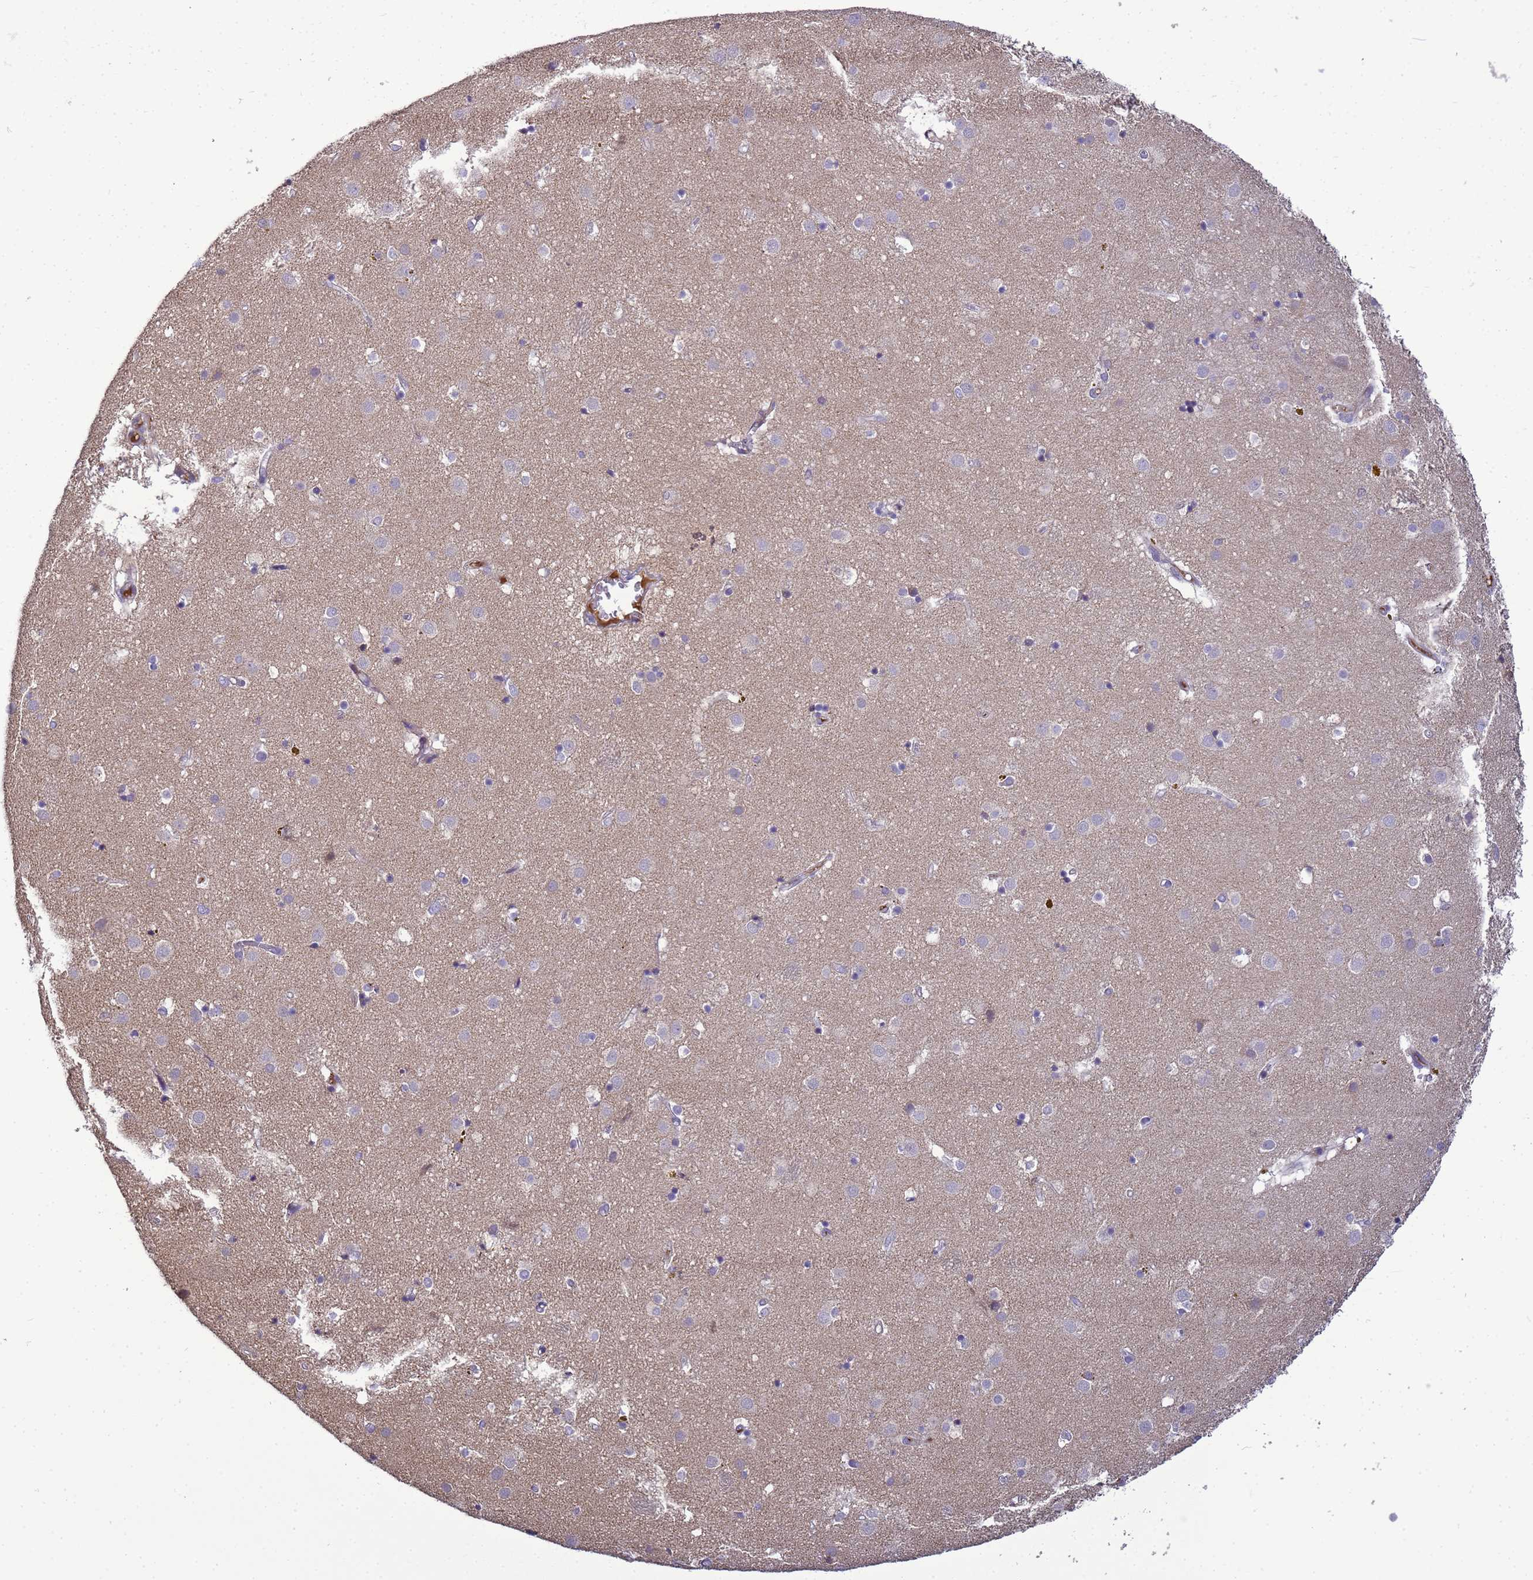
{"staining": {"intensity": "weak", "quantity": "<25%", "location": "cytoplasmic/membranous"}, "tissue": "caudate", "cell_type": "Glial cells", "image_type": "normal", "snomed": [{"axis": "morphology", "description": "Normal tissue, NOS"}, {"axis": "topography", "description": "Lateral ventricle wall"}], "caption": "DAB immunohistochemical staining of unremarkable human caudate demonstrates no significant staining in glial cells.", "gene": "TMEM74B", "patient": {"sex": "male", "age": 70}}